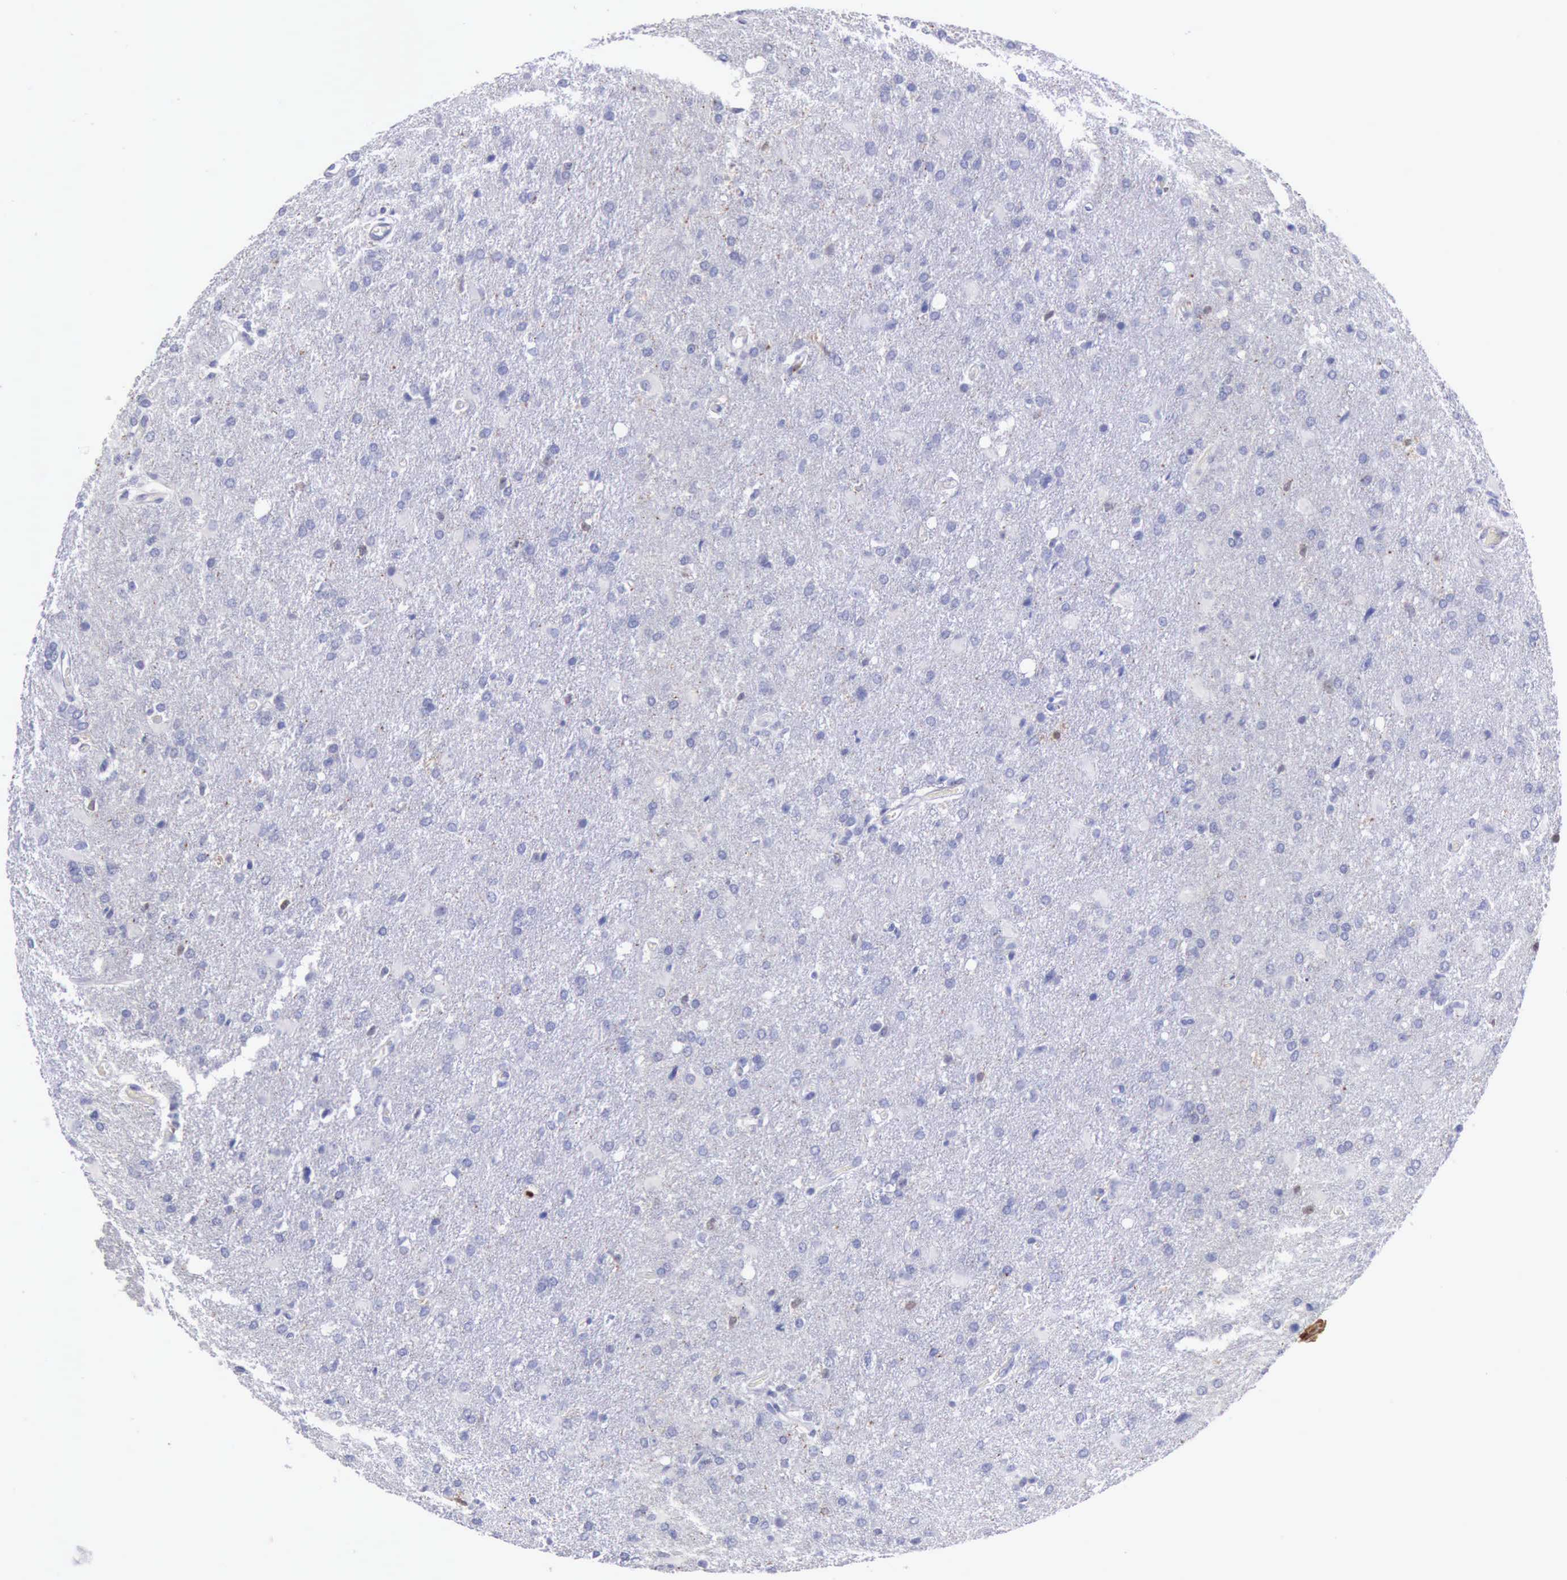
{"staining": {"intensity": "negative", "quantity": "none", "location": "none"}, "tissue": "glioma", "cell_type": "Tumor cells", "image_type": "cancer", "snomed": [{"axis": "morphology", "description": "Glioma, malignant, High grade"}, {"axis": "topography", "description": "Brain"}], "caption": "Tumor cells are negative for brown protein staining in glioma.", "gene": "CSTA", "patient": {"sex": "male", "age": 68}}